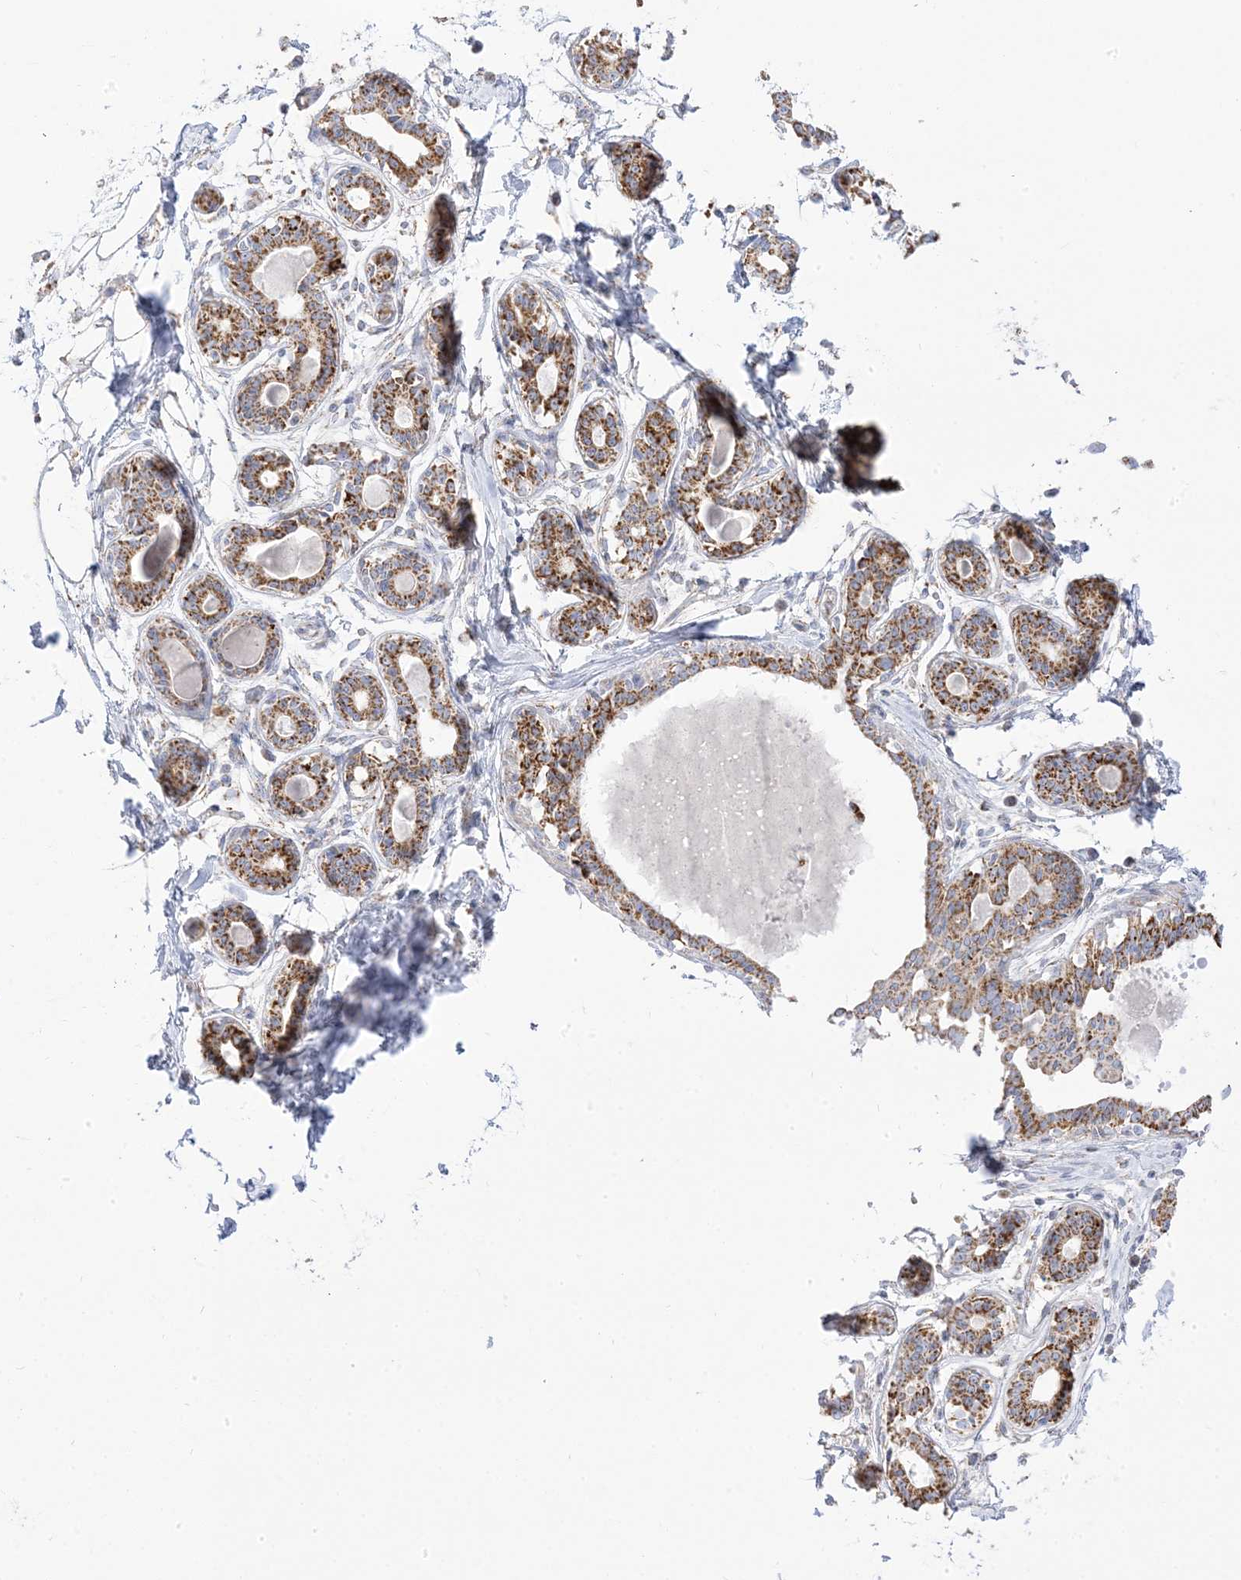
{"staining": {"intensity": "negative", "quantity": "none", "location": "none"}, "tissue": "breast", "cell_type": "Adipocytes", "image_type": "normal", "snomed": [{"axis": "morphology", "description": "Normal tissue, NOS"}, {"axis": "topography", "description": "Breast"}], "caption": "The immunohistochemistry (IHC) photomicrograph has no significant positivity in adipocytes of breast.", "gene": "PCCB", "patient": {"sex": "female", "age": 45}}